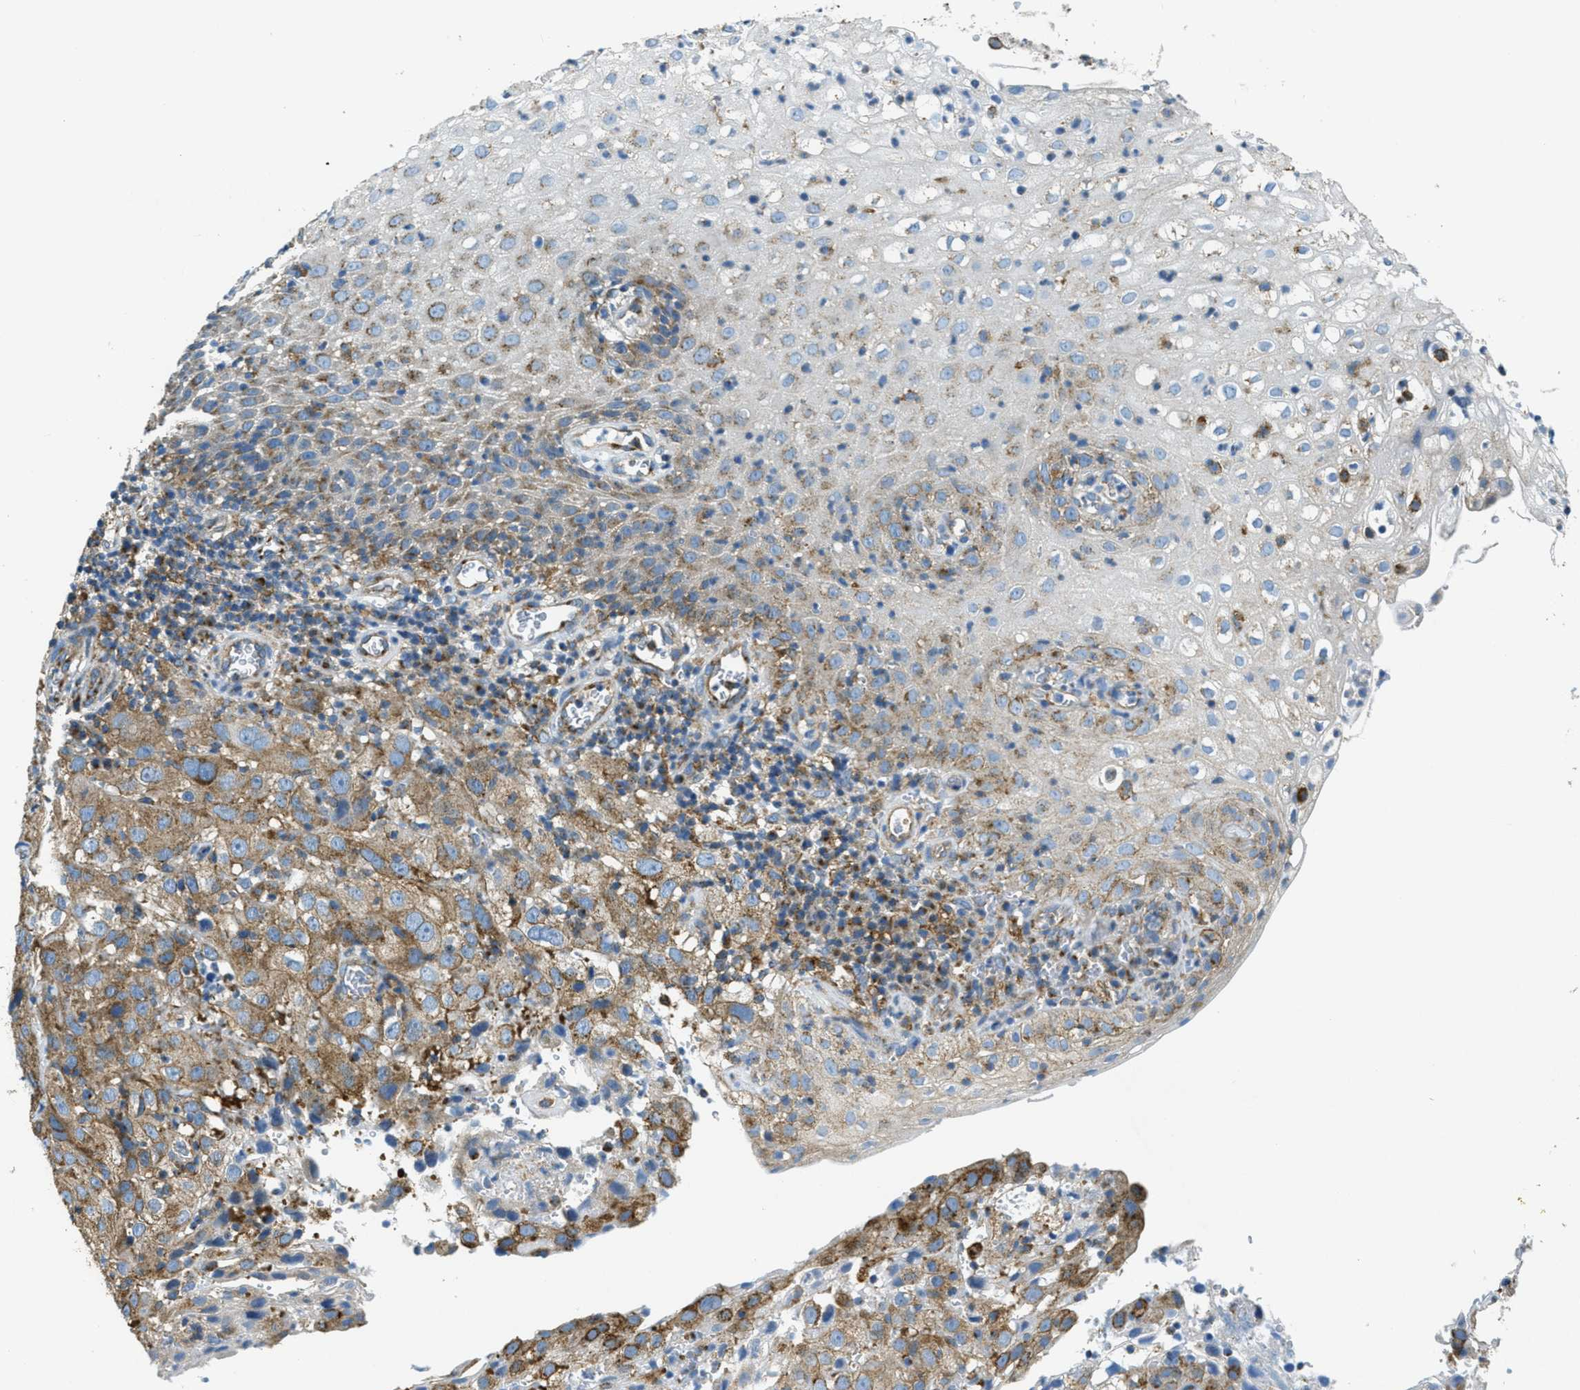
{"staining": {"intensity": "moderate", "quantity": ">75%", "location": "cytoplasmic/membranous"}, "tissue": "cervical cancer", "cell_type": "Tumor cells", "image_type": "cancer", "snomed": [{"axis": "morphology", "description": "Squamous cell carcinoma, NOS"}, {"axis": "topography", "description": "Cervix"}], "caption": "Cervical cancer (squamous cell carcinoma) was stained to show a protein in brown. There is medium levels of moderate cytoplasmic/membranous staining in approximately >75% of tumor cells. (DAB IHC with brightfield microscopy, high magnification).", "gene": "AP2B1", "patient": {"sex": "female", "age": 32}}